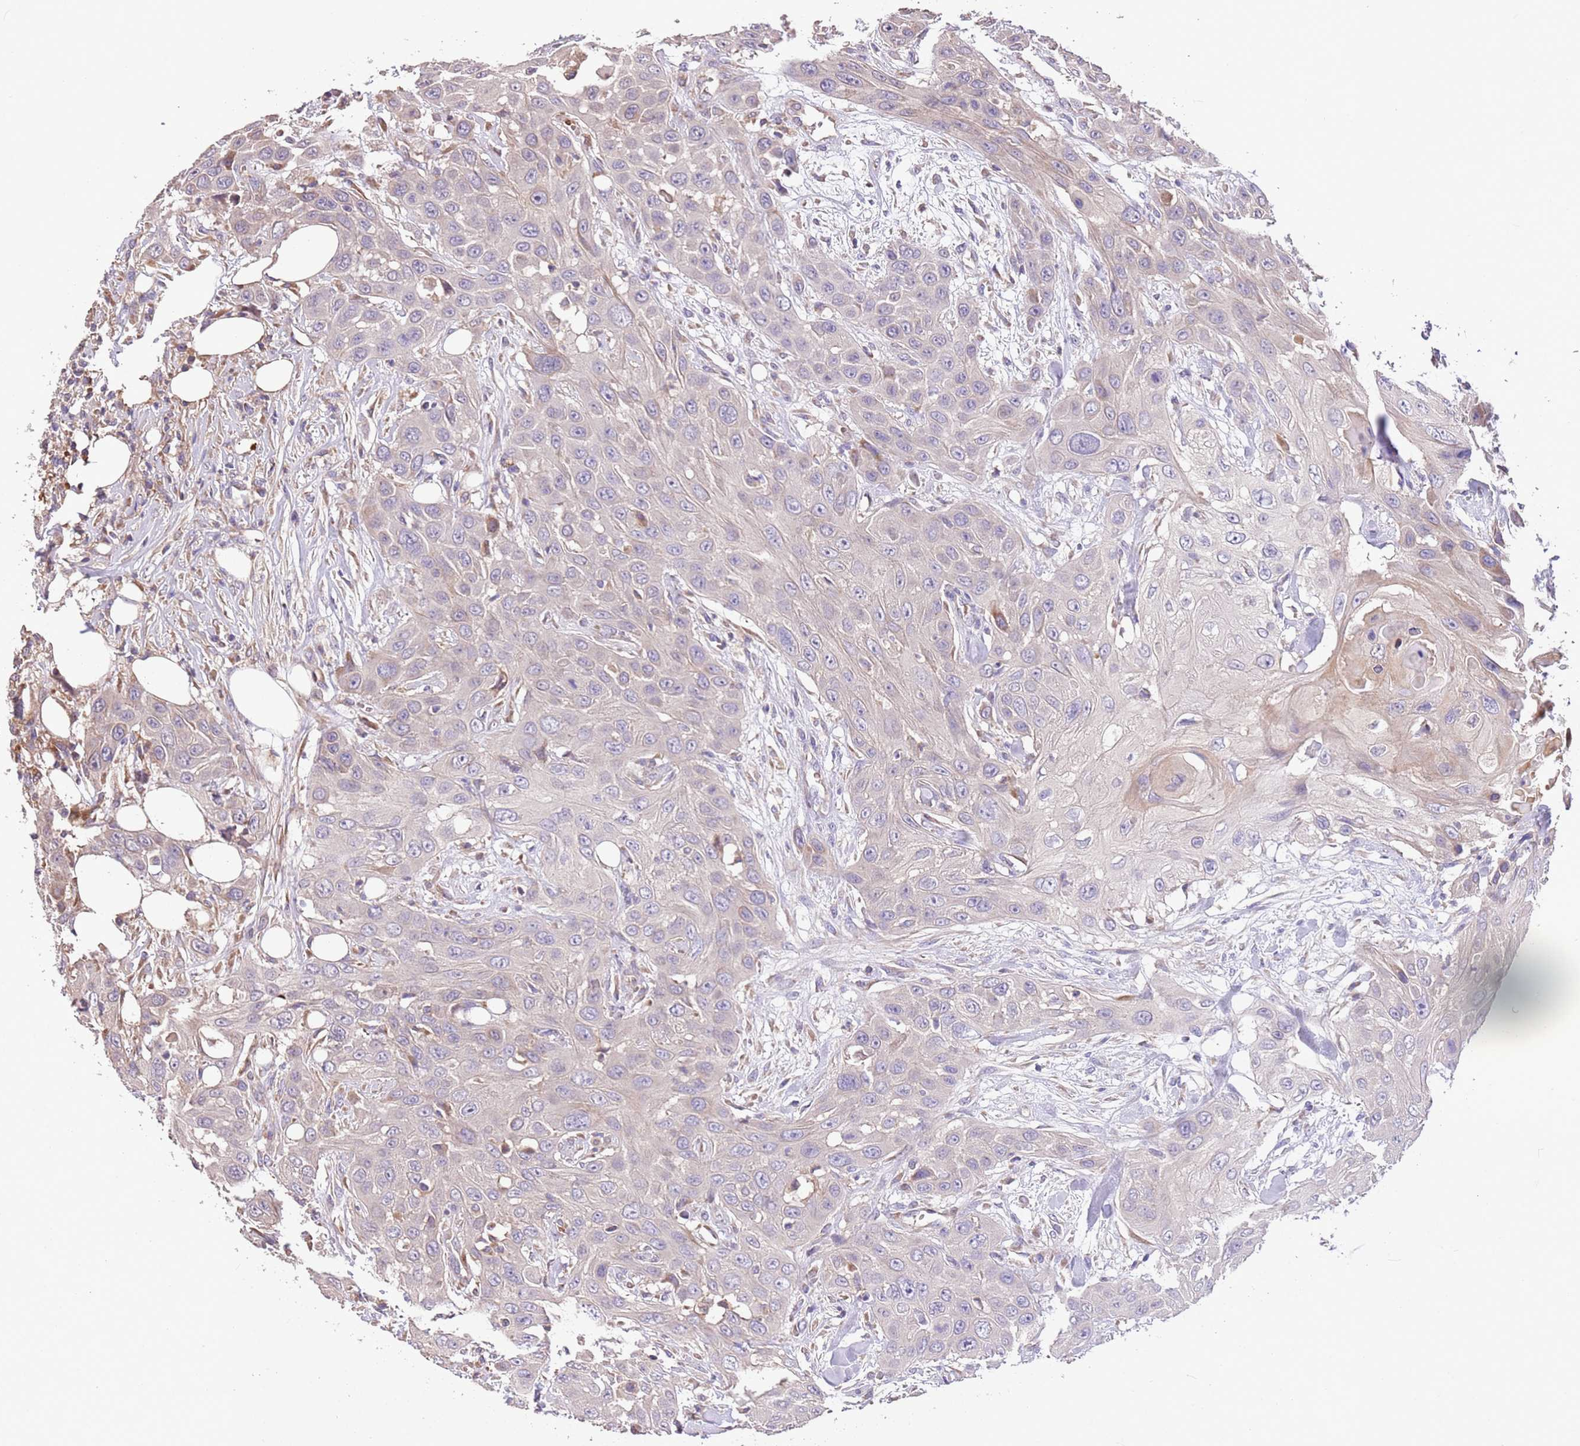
{"staining": {"intensity": "negative", "quantity": "none", "location": "none"}, "tissue": "head and neck cancer", "cell_type": "Tumor cells", "image_type": "cancer", "snomed": [{"axis": "morphology", "description": "Squamous cell carcinoma, NOS"}, {"axis": "topography", "description": "Head-Neck"}], "caption": "A high-resolution micrograph shows immunohistochemistry (IHC) staining of head and neck squamous cell carcinoma, which exhibits no significant expression in tumor cells.", "gene": "PIGA", "patient": {"sex": "male", "age": 81}}